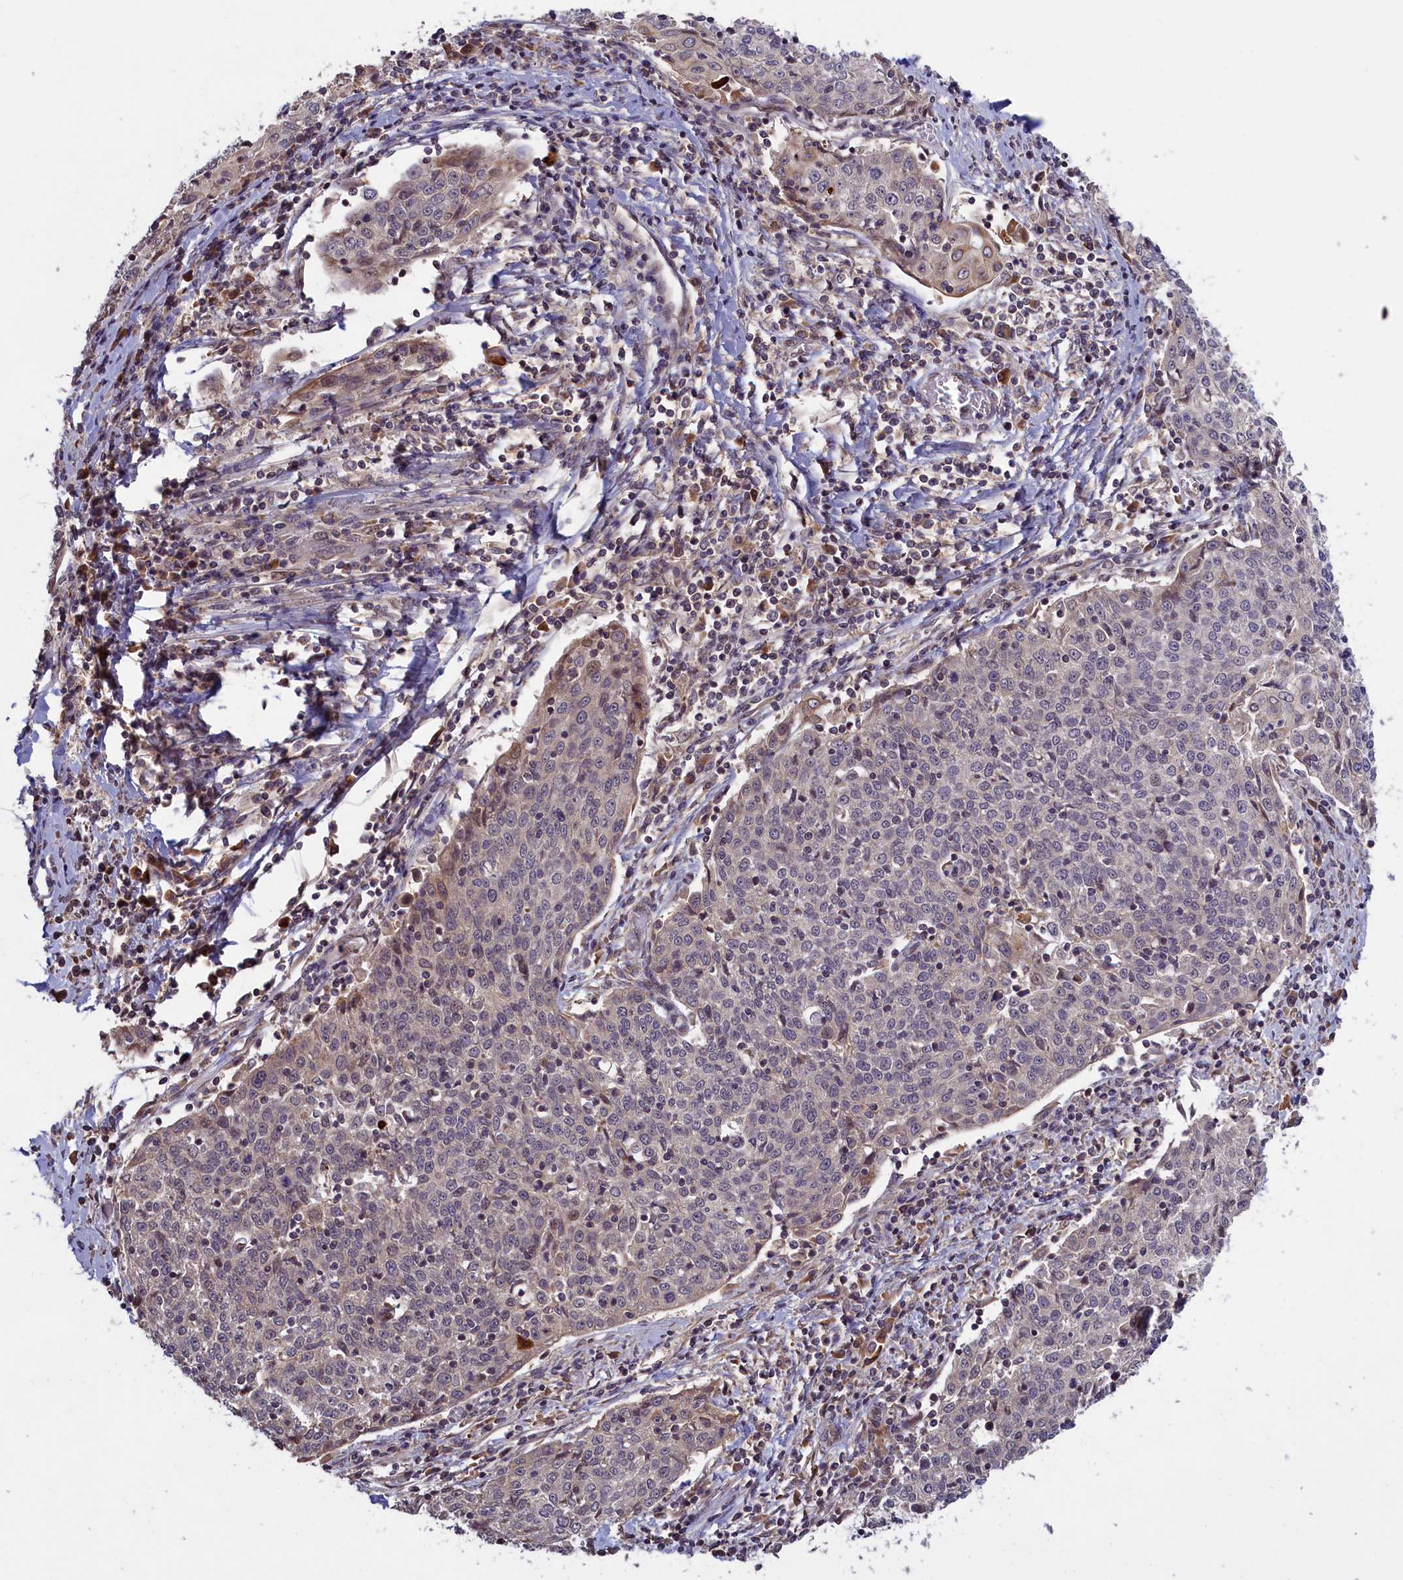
{"staining": {"intensity": "weak", "quantity": "<25%", "location": "cytoplasmic/membranous"}, "tissue": "cervical cancer", "cell_type": "Tumor cells", "image_type": "cancer", "snomed": [{"axis": "morphology", "description": "Squamous cell carcinoma, NOS"}, {"axis": "topography", "description": "Cervix"}], "caption": "Cervical cancer (squamous cell carcinoma) was stained to show a protein in brown. There is no significant positivity in tumor cells.", "gene": "DENND1B", "patient": {"sex": "female", "age": 48}}